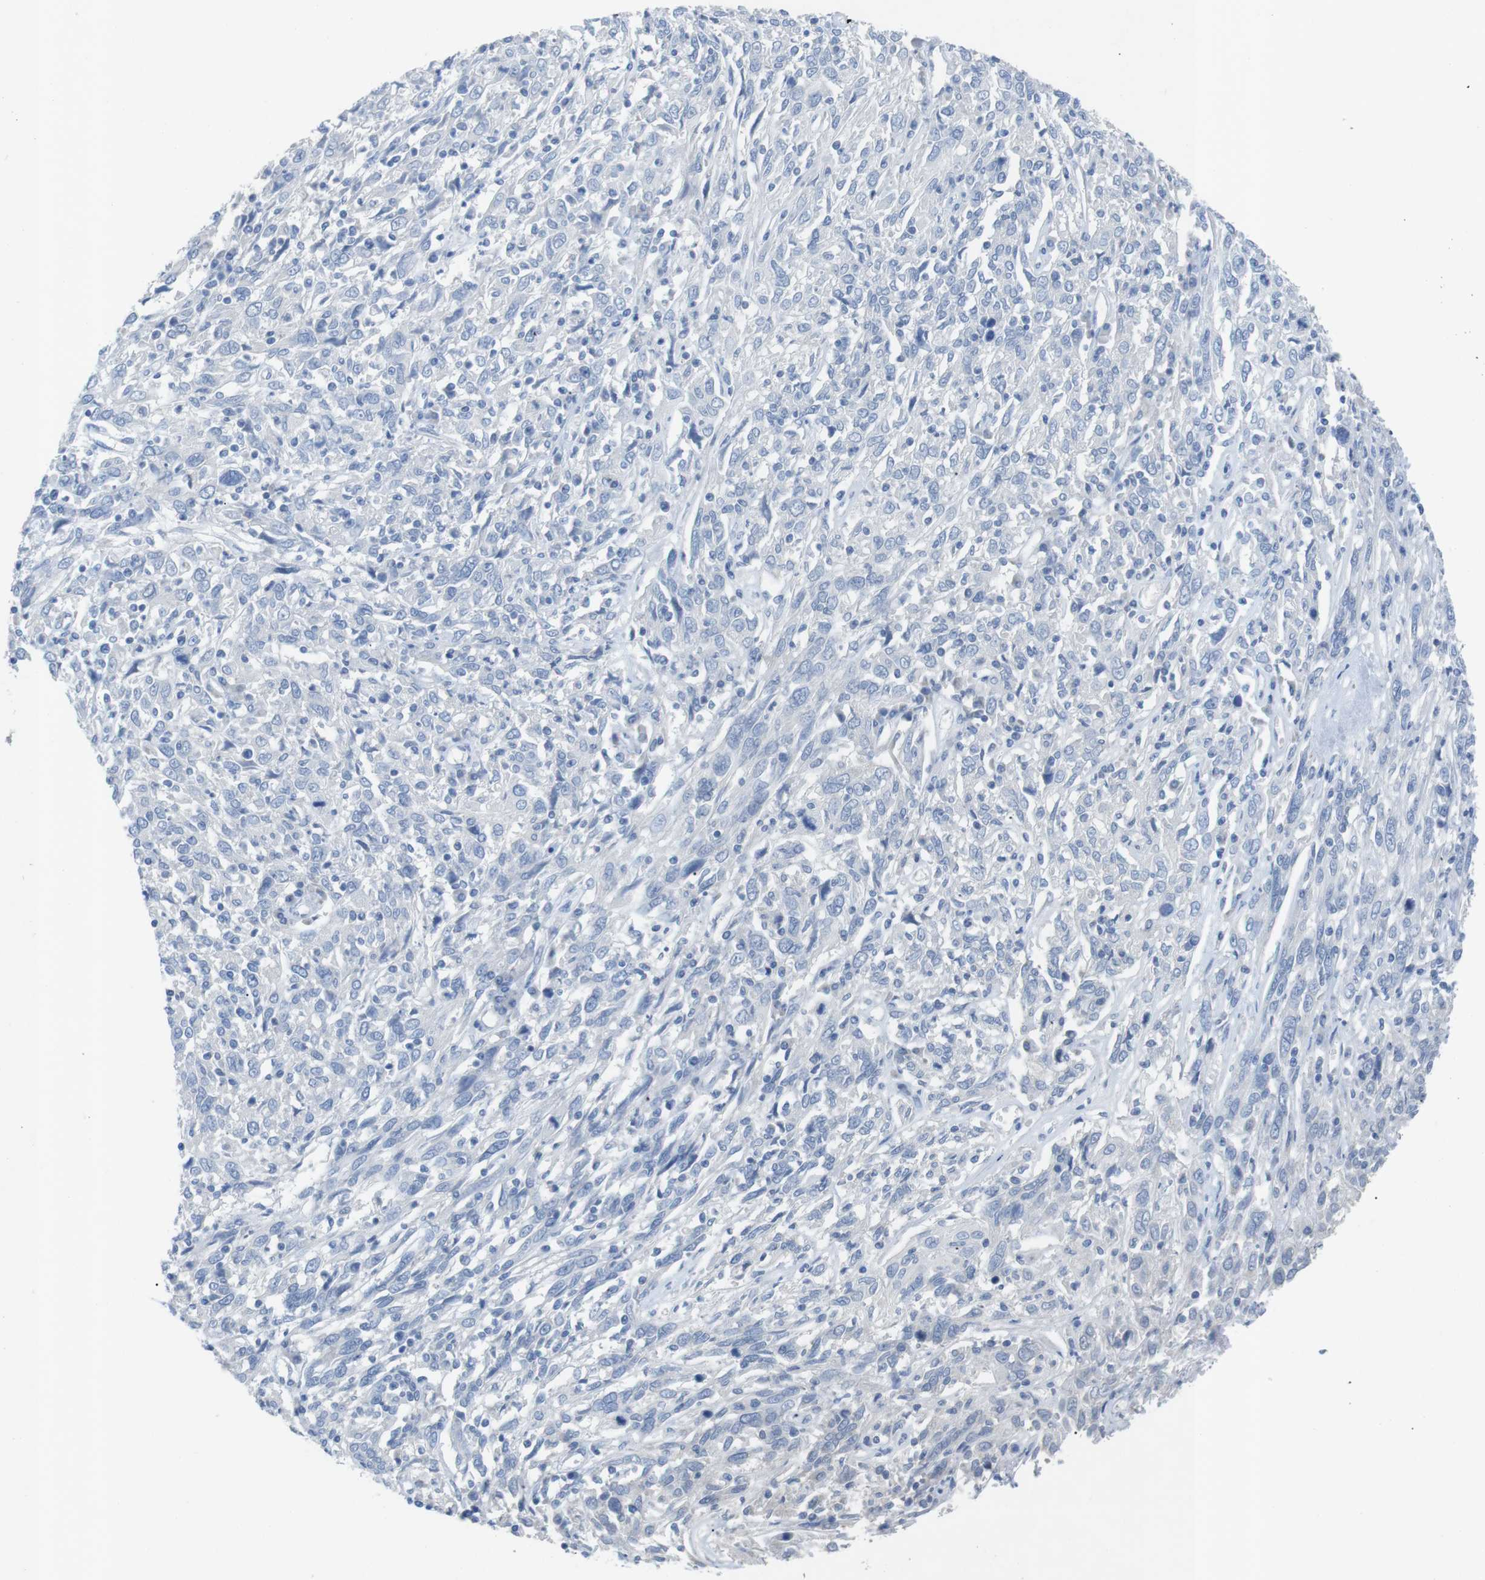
{"staining": {"intensity": "negative", "quantity": "none", "location": "none"}, "tissue": "cervical cancer", "cell_type": "Tumor cells", "image_type": "cancer", "snomed": [{"axis": "morphology", "description": "Squamous cell carcinoma, NOS"}, {"axis": "topography", "description": "Cervix"}], "caption": "Cervical cancer (squamous cell carcinoma) stained for a protein using immunohistochemistry displays no staining tumor cells.", "gene": "SALL4", "patient": {"sex": "female", "age": 46}}